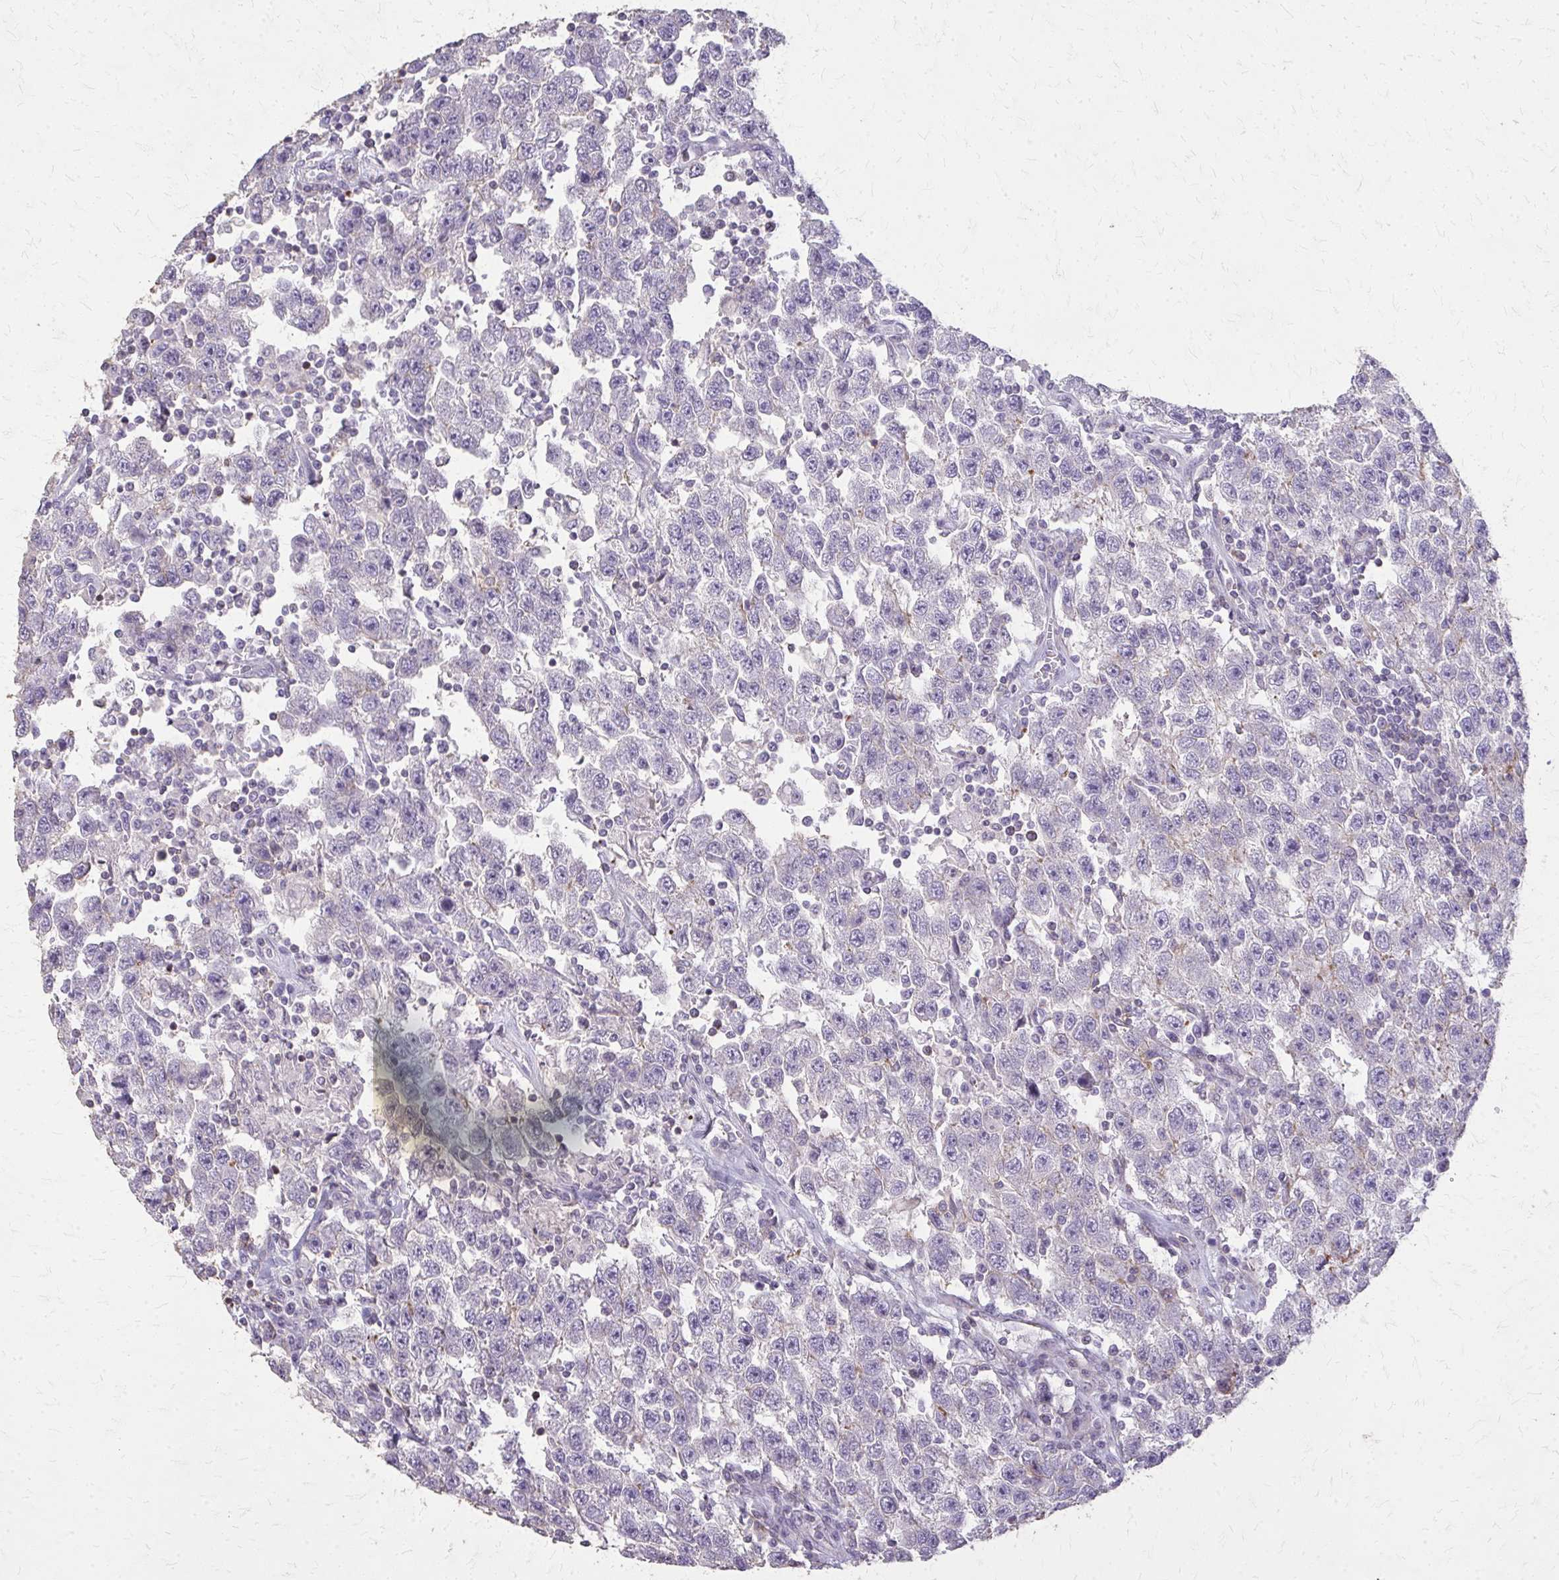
{"staining": {"intensity": "negative", "quantity": "none", "location": "none"}, "tissue": "testis cancer", "cell_type": "Tumor cells", "image_type": "cancer", "snomed": [{"axis": "morphology", "description": "Seminoma, NOS"}, {"axis": "topography", "description": "Testis"}], "caption": "Immunohistochemistry histopathology image of neoplastic tissue: testis seminoma stained with DAB (3,3'-diaminobenzidine) demonstrates no significant protein positivity in tumor cells.", "gene": "TENM4", "patient": {"sex": "male", "age": 41}}